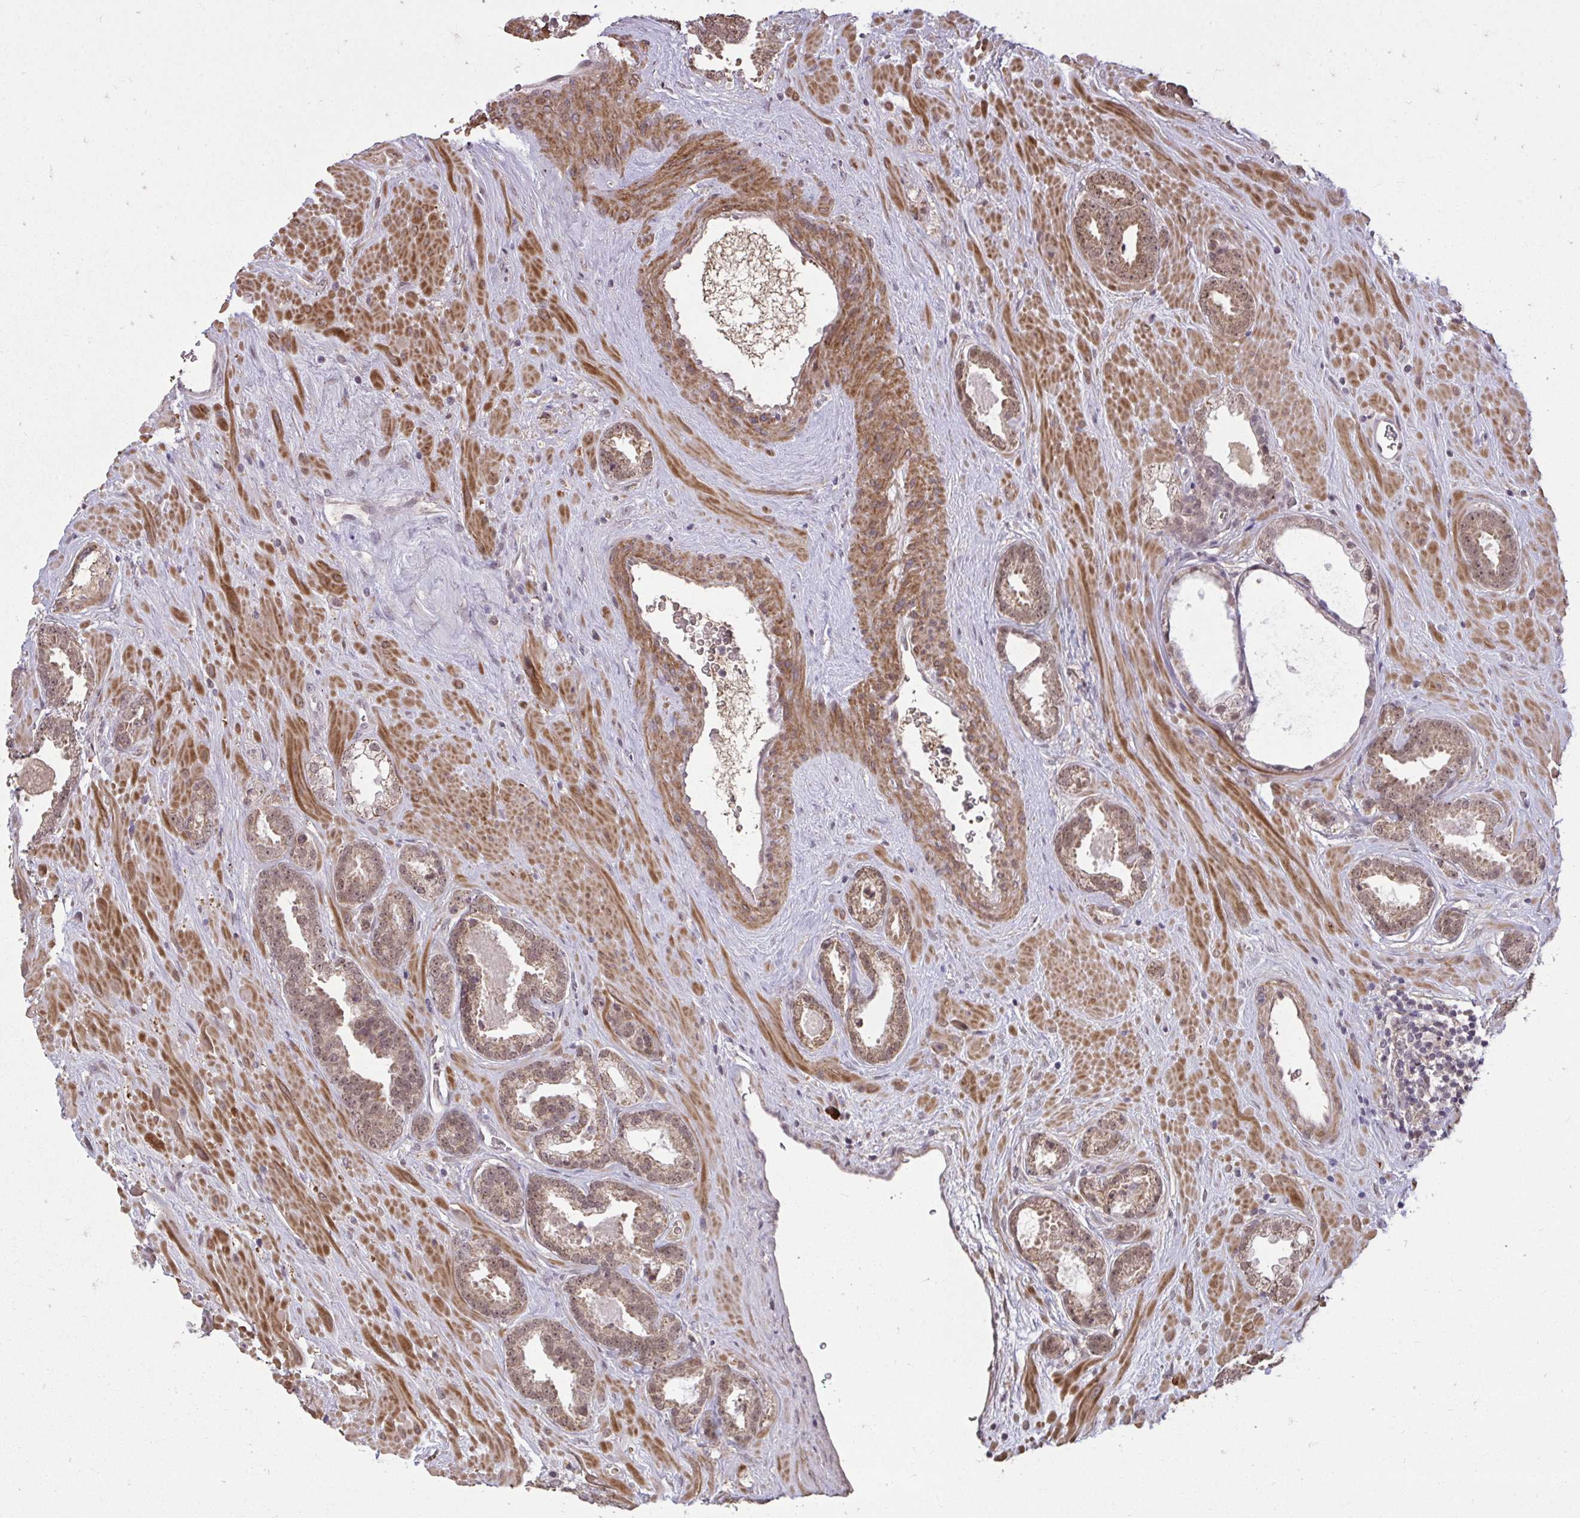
{"staining": {"intensity": "moderate", "quantity": ">75%", "location": "cytoplasmic/membranous,nuclear"}, "tissue": "prostate cancer", "cell_type": "Tumor cells", "image_type": "cancer", "snomed": [{"axis": "morphology", "description": "Adenocarcinoma, Low grade"}, {"axis": "topography", "description": "Prostate"}], "caption": "Brown immunohistochemical staining in prostate adenocarcinoma (low-grade) shows moderate cytoplasmic/membranous and nuclear expression in approximately >75% of tumor cells.", "gene": "ZSCAN9", "patient": {"sex": "male", "age": 62}}